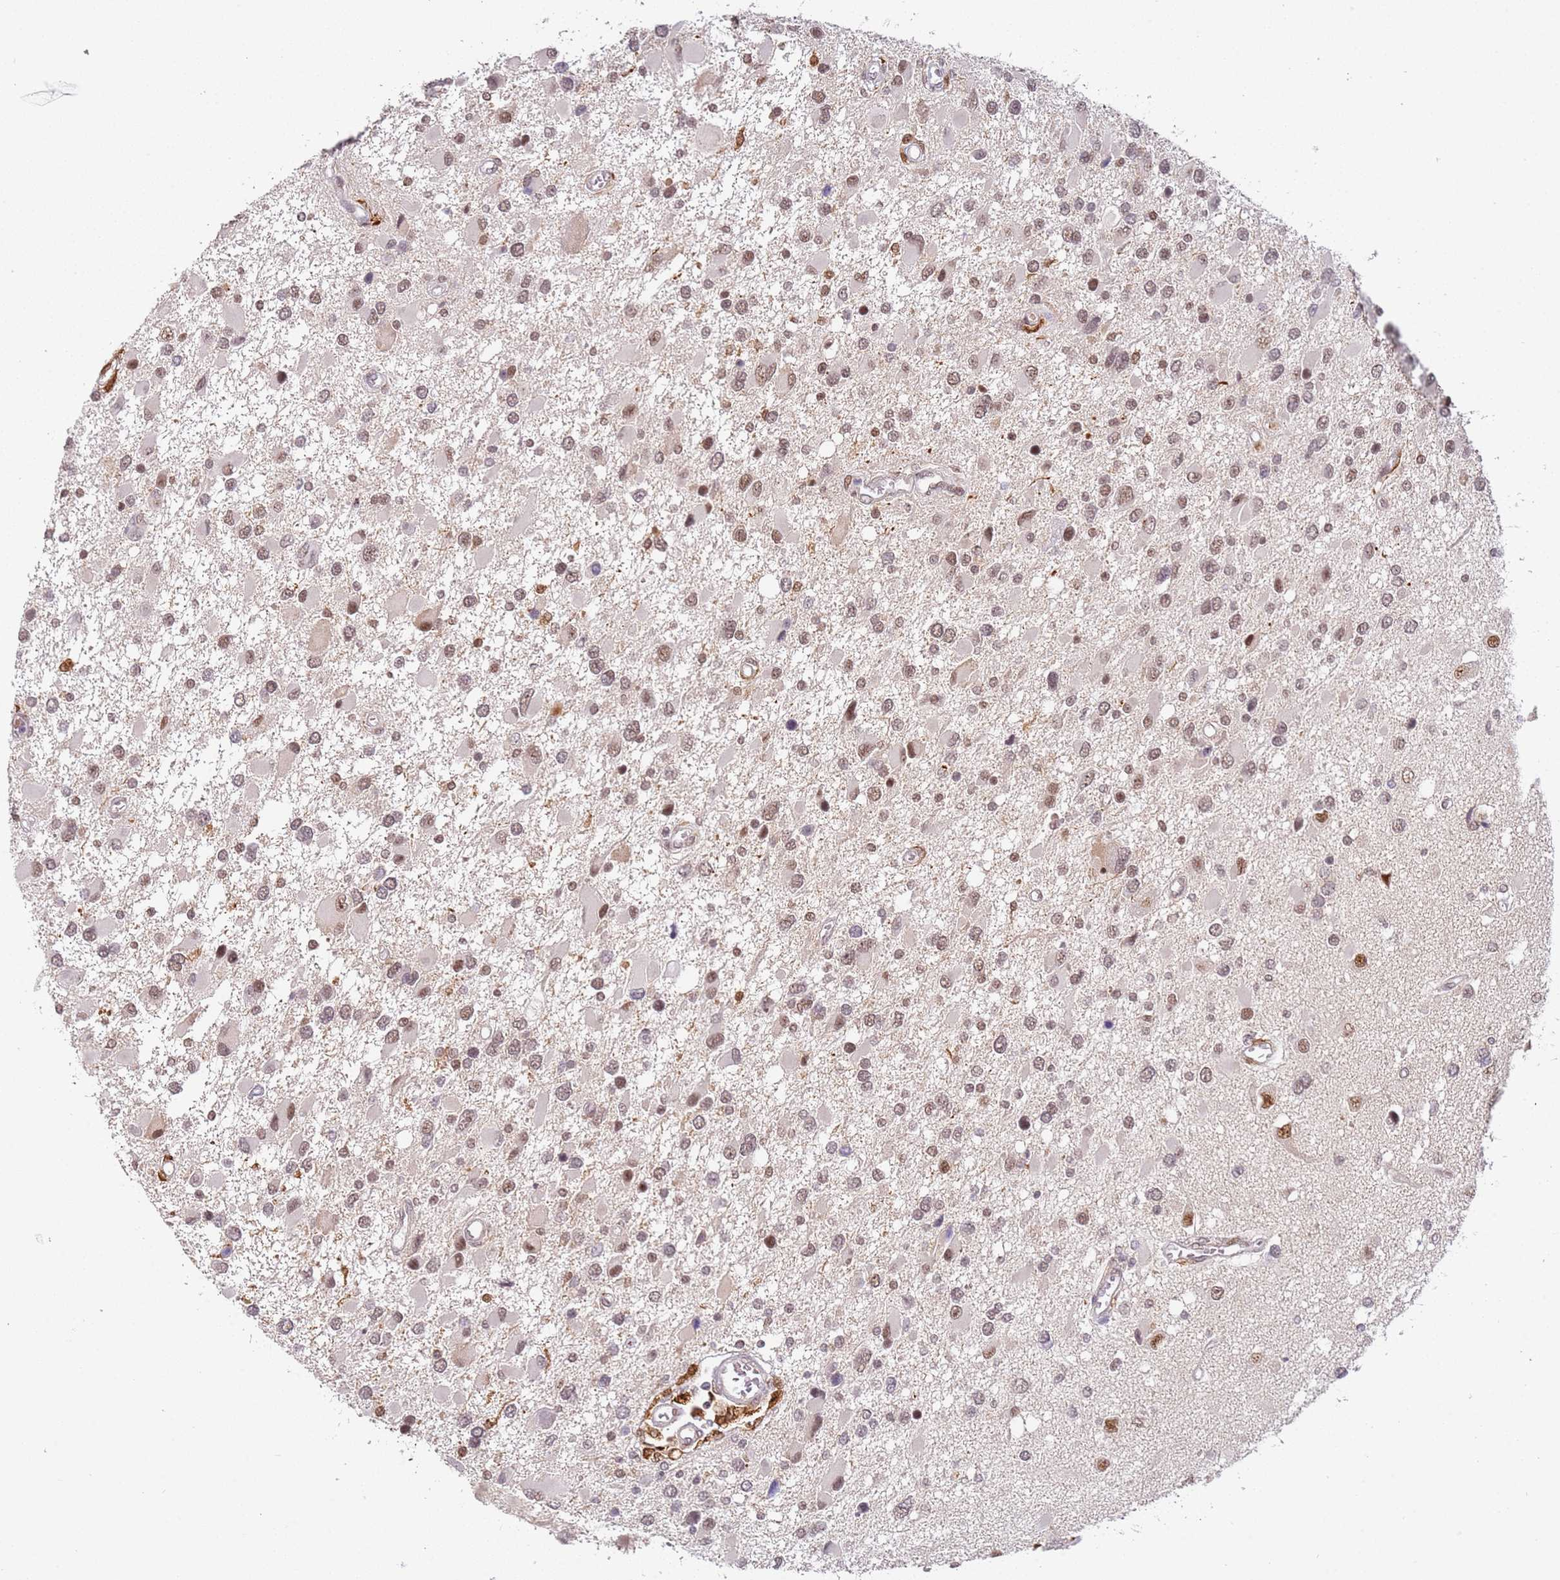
{"staining": {"intensity": "moderate", "quantity": ">75%", "location": "nuclear"}, "tissue": "glioma", "cell_type": "Tumor cells", "image_type": "cancer", "snomed": [{"axis": "morphology", "description": "Glioma, malignant, High grade"}, {"axis": "topography", "description": "Brain"}], "caption": "Brown immunohistochemical staining in malignant high-grade glioma exhibits moderate nuclear expression in about >75% of tumor cells. The staining was performed using DAB (3,3'-diaminobenzidine) to visualize the protein expression in brown, while the nuclei were stained in blue with hematoxylin (Magnification: 20x).", "gene": "LGALSL", "patient": {"sex": "male", "age": 53}}